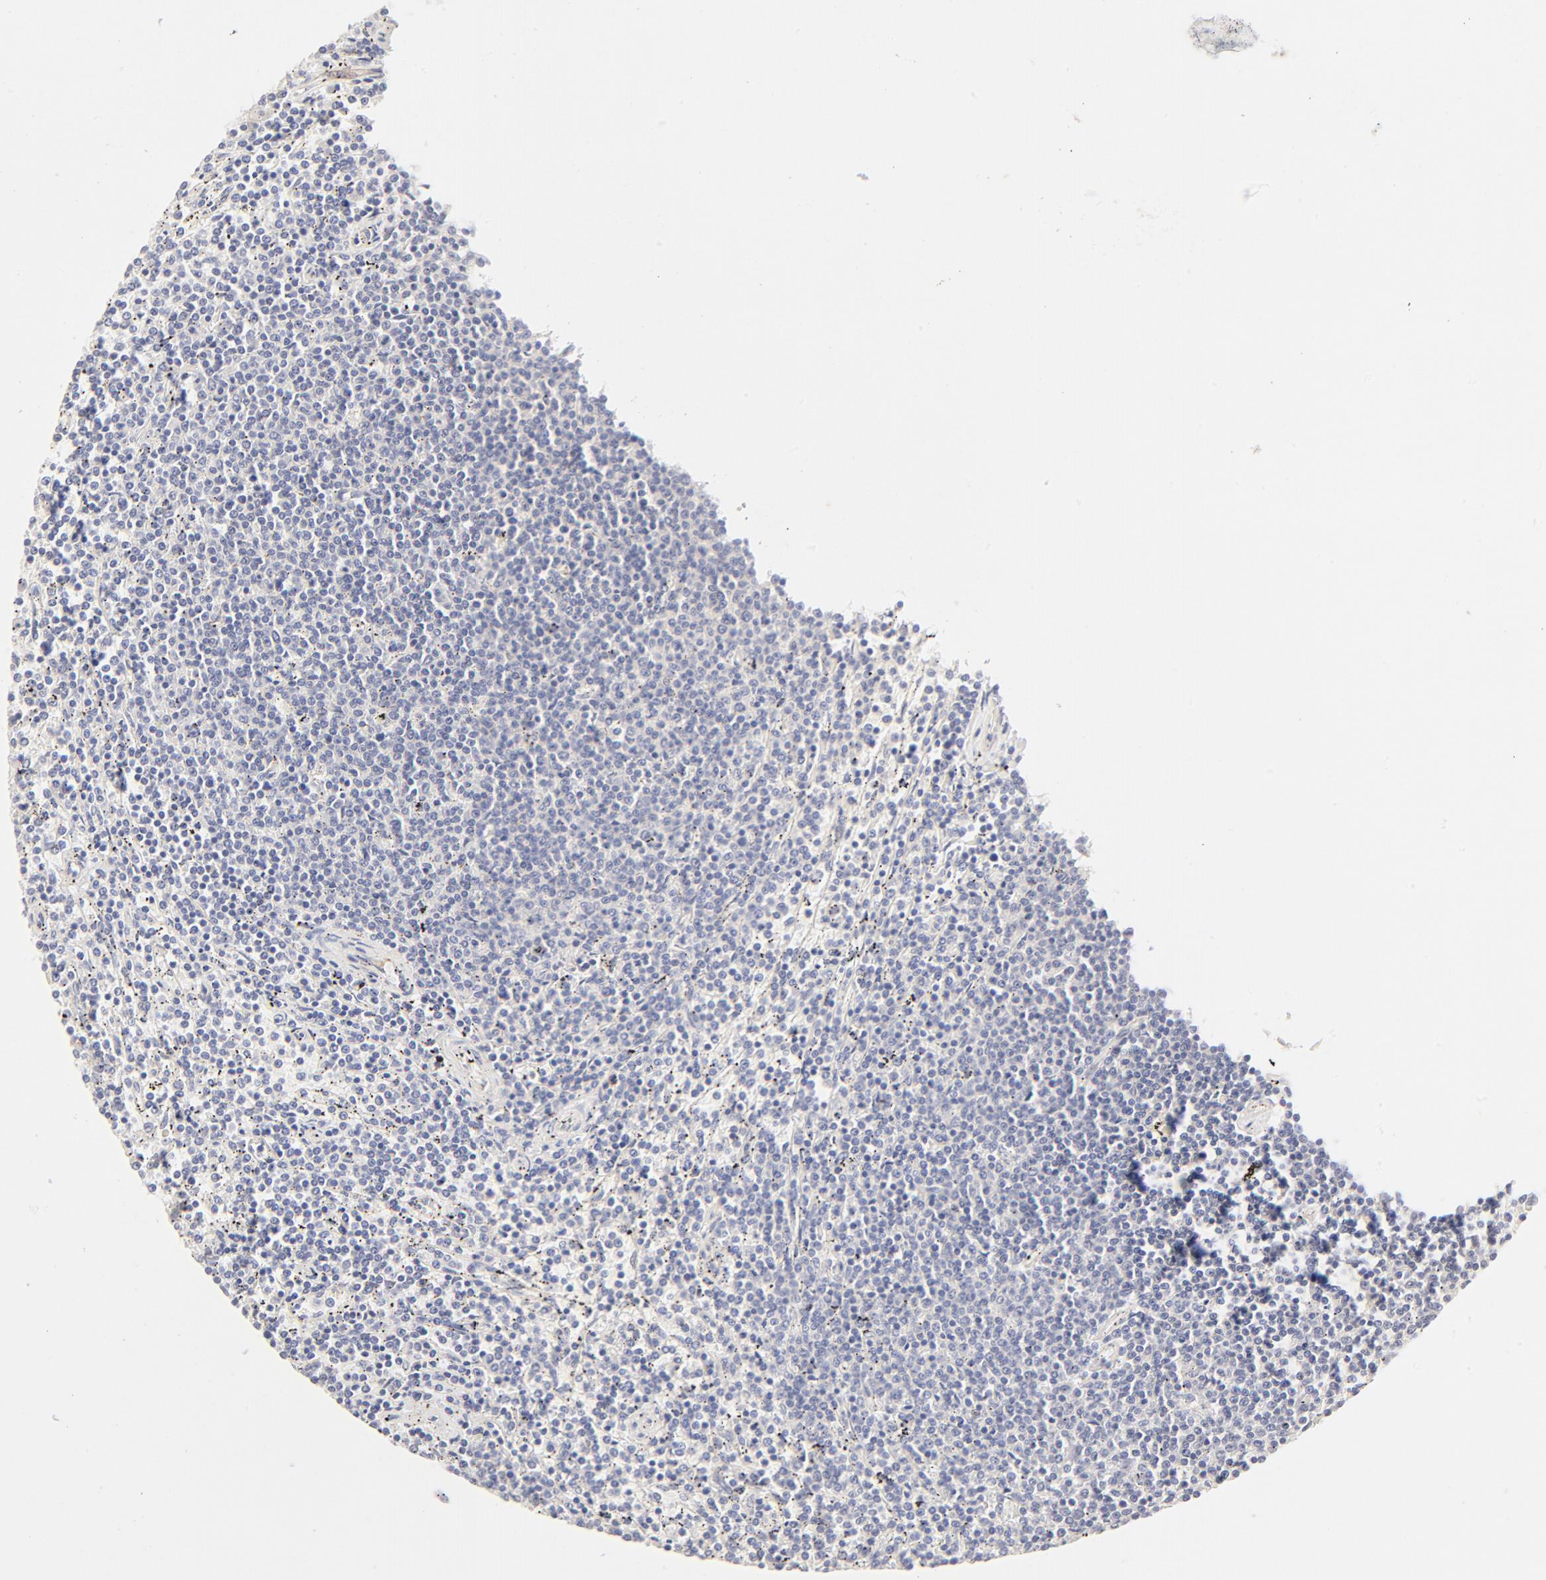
{"staining": {"intensity": "negative", "quantity": "none", "location": "none"}, "tissue": "lymphoma", "cell_type": "Tumor cells", "image_type": "cancer", "snomed": [{"axis": "morphology", "description": "Malignant lymphoma, non-Hodgkin's type, Low grade"}, {"axis": "topography", "description": "Spleen"}], "caption": "Lymphoma stained for a protein using immunohistochemistry reveals no positivity tumor cells.", "gene": "NKX2-2", "patient": {"sex": "female", "age": 50}}